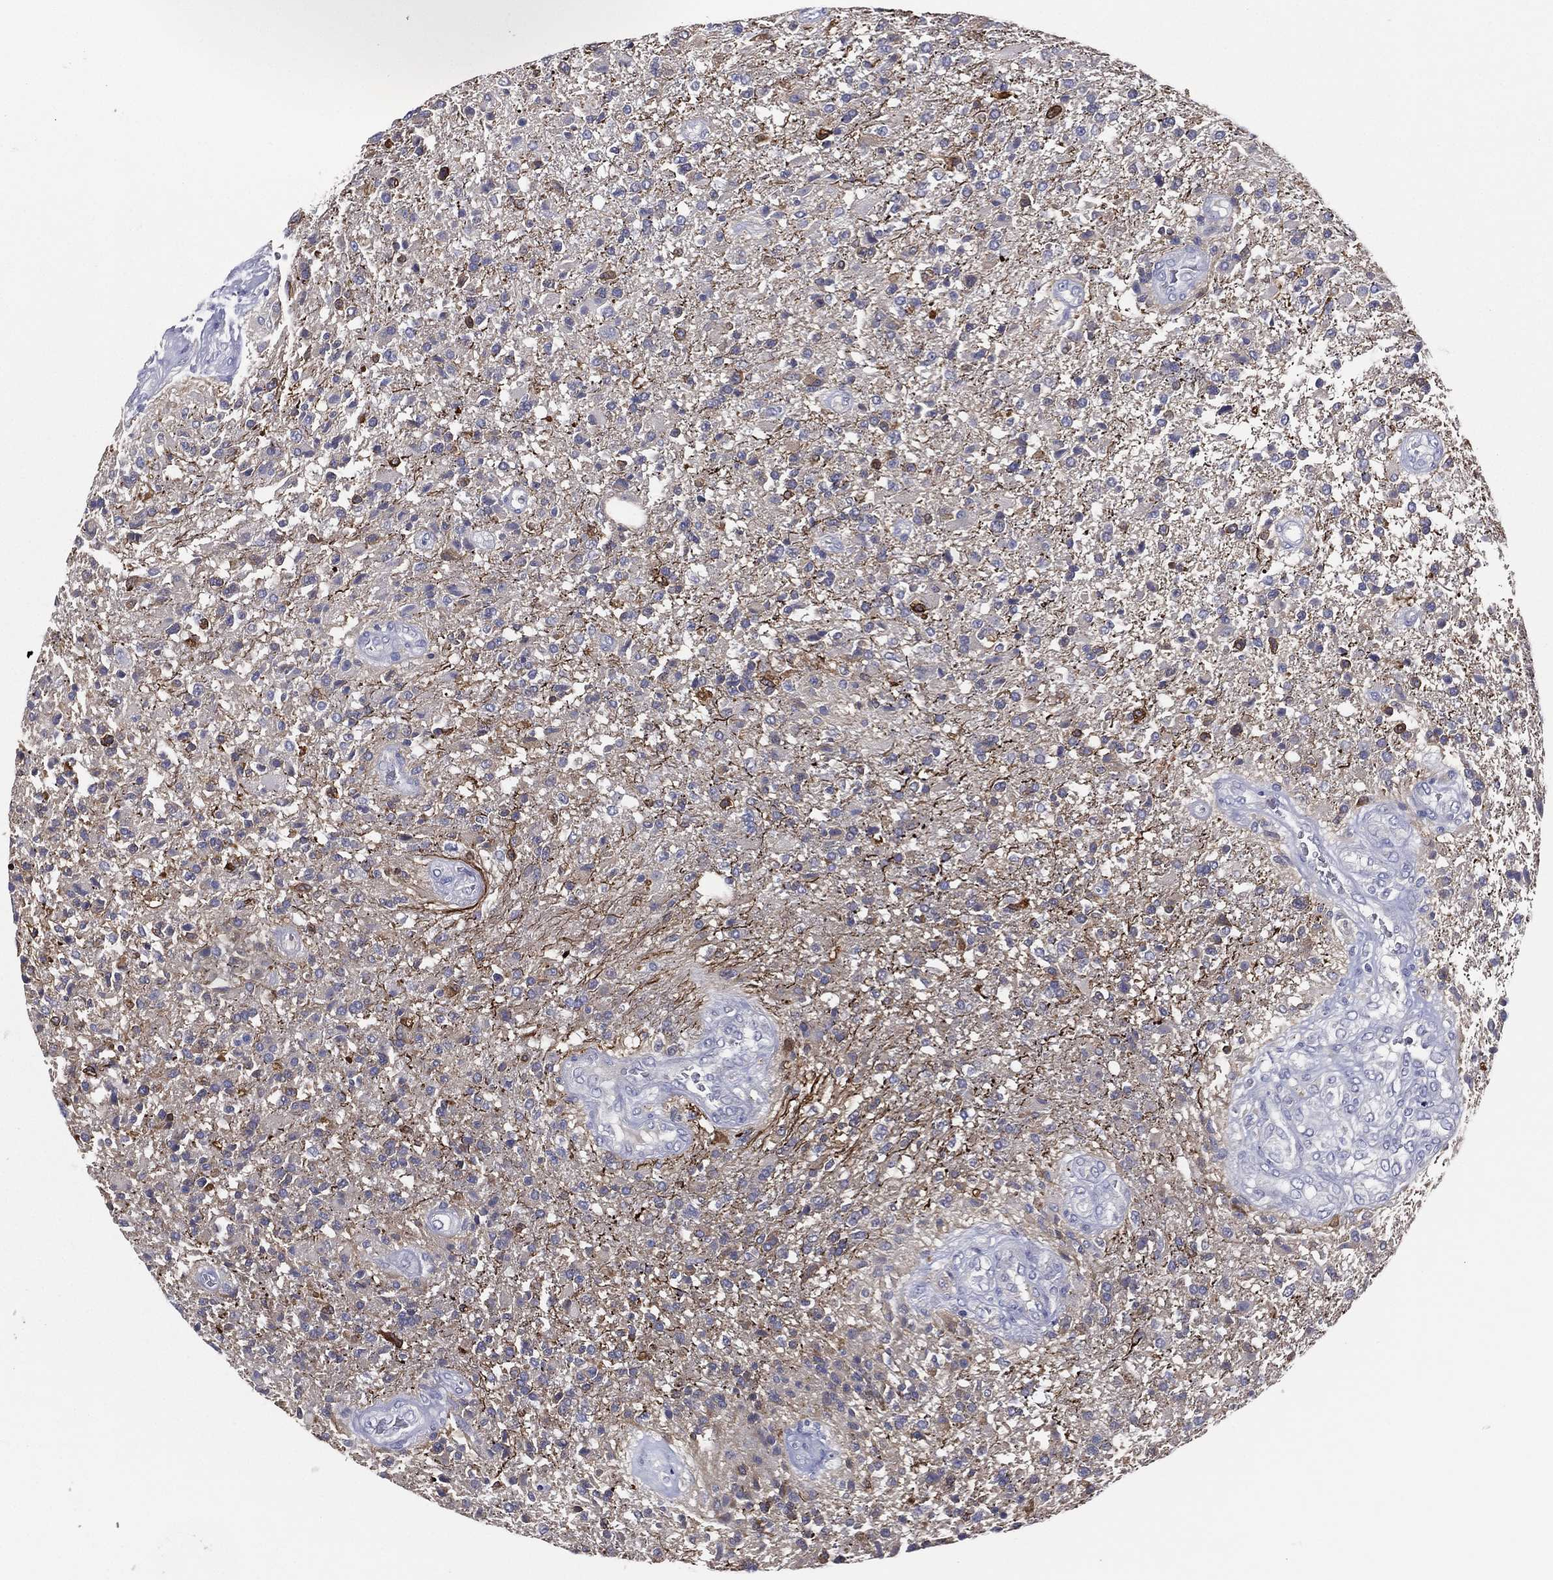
{"staining": {"intensity": "negative", "quantity": "none", "location": "none"}, "tissue": "glioma", "cell_type": "Tumor cells", "image_type": "cancer", "snomed": [{"axis": "morphology", "description": "Glioma, malignant, High grade"}, {"axis": "topography", "description": "Brain"}], "caption": "Tumor cells show no significant positivity in malignant high-grade glioma. (DAB (3,3'-diaminobenzidine) immunohistochemistry with hematoxylin counter stain).", "gene": "SLC13A4", "patient": {"sex": "male", "age": 56}}